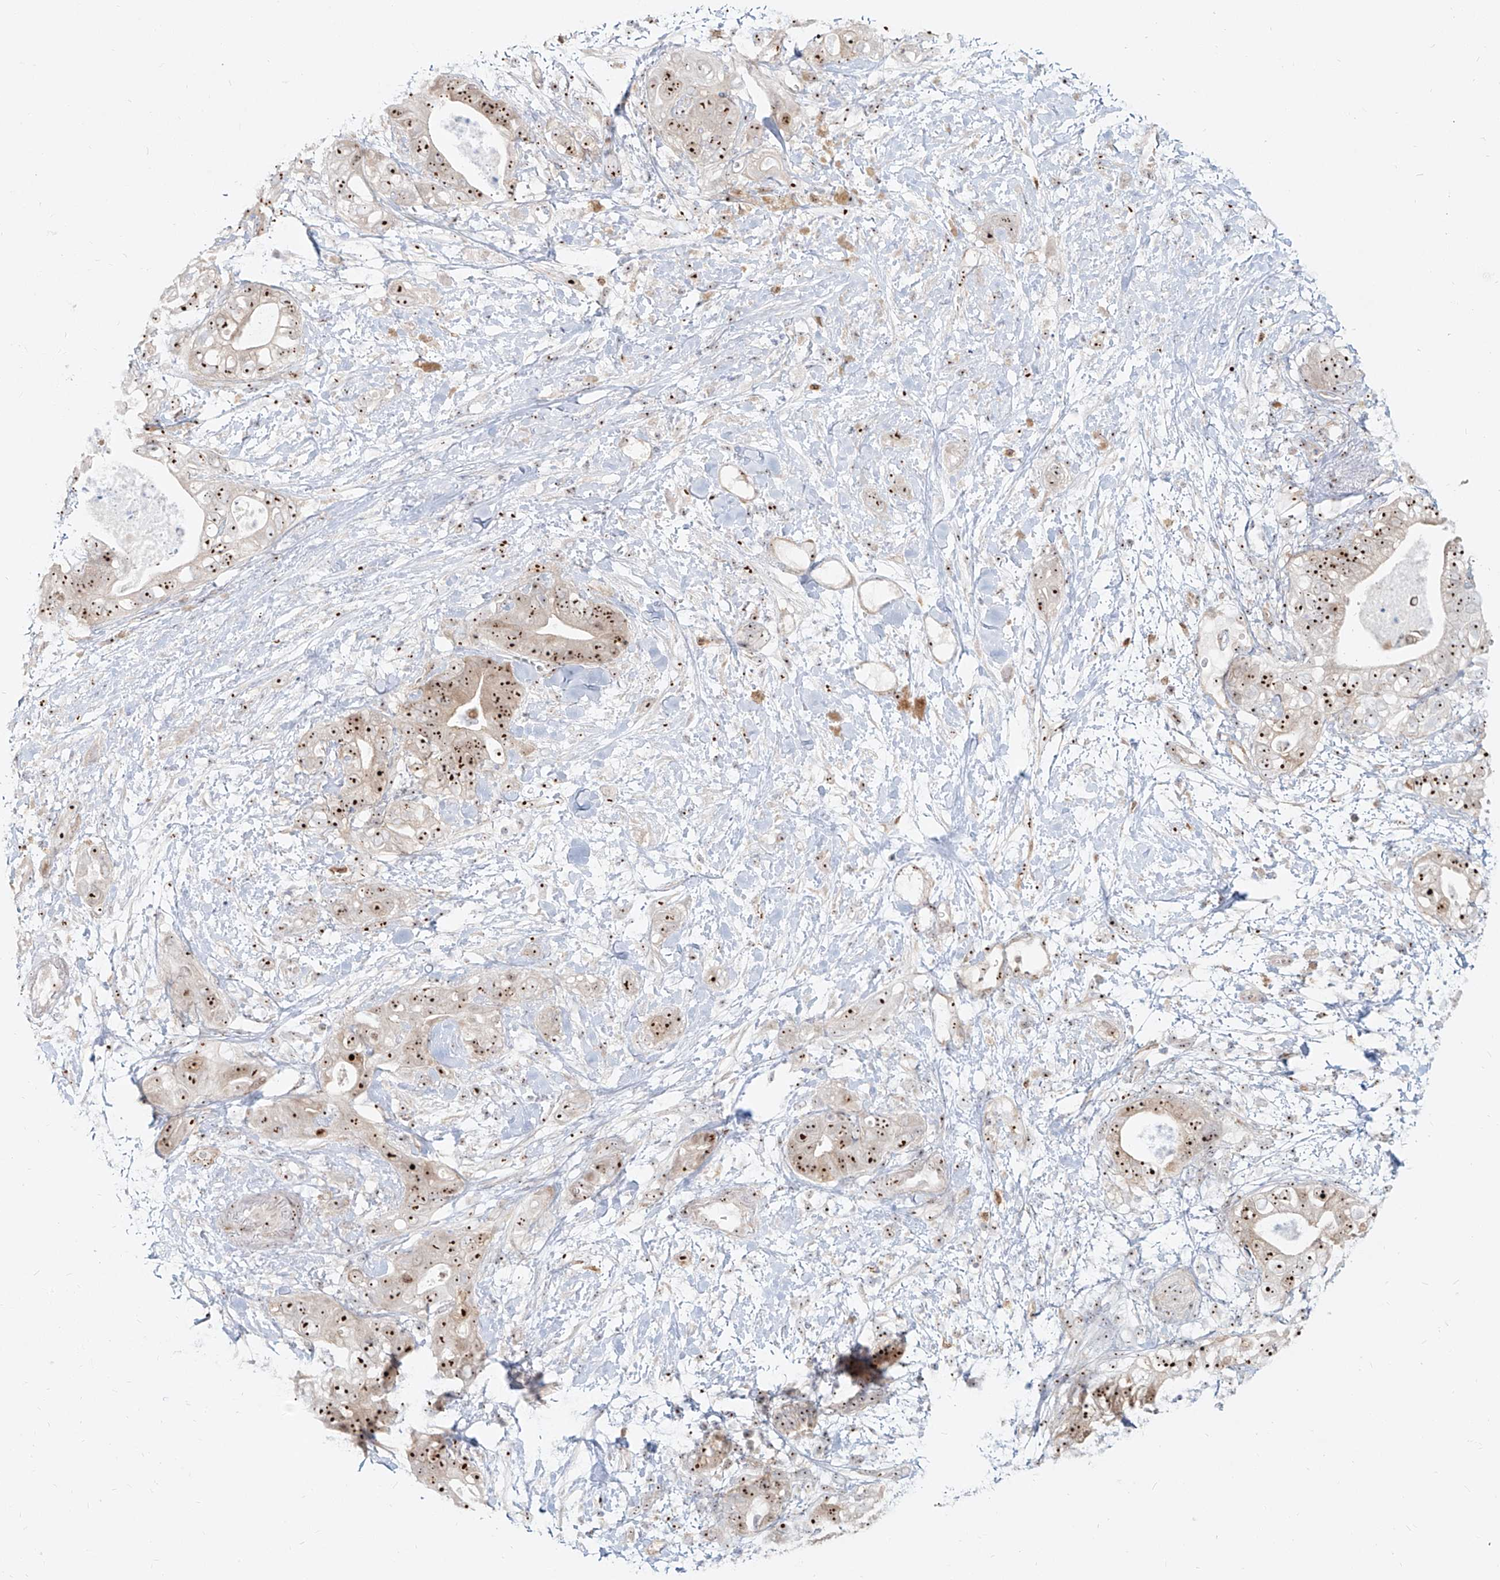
{"staining": {"intensity": "strong", "quantity": ">75%", "location": "nuclear"}, "tissue": "pancreatic cancer", "cell_type": "Tumor cells", "image_type": "cancer", "snomed": [{"axis": "morphology", "description": "Adenocarcinoma, NOS"}, {"axis": "topography", "description": "Pancreas"}], "caption": "Immunohistochemical staining of human pancreatic adenocarcinoma shows high levels of strong nuclear expression in approximately >75% of tumor cells. The staining was performed using DAB to visualize the protein expression in brown, while the nuclei were stained in blue with hematoxylin (Magnification: 20x).", "gene": "BYSL", "patient": {"sex": "female", "age": 78}}